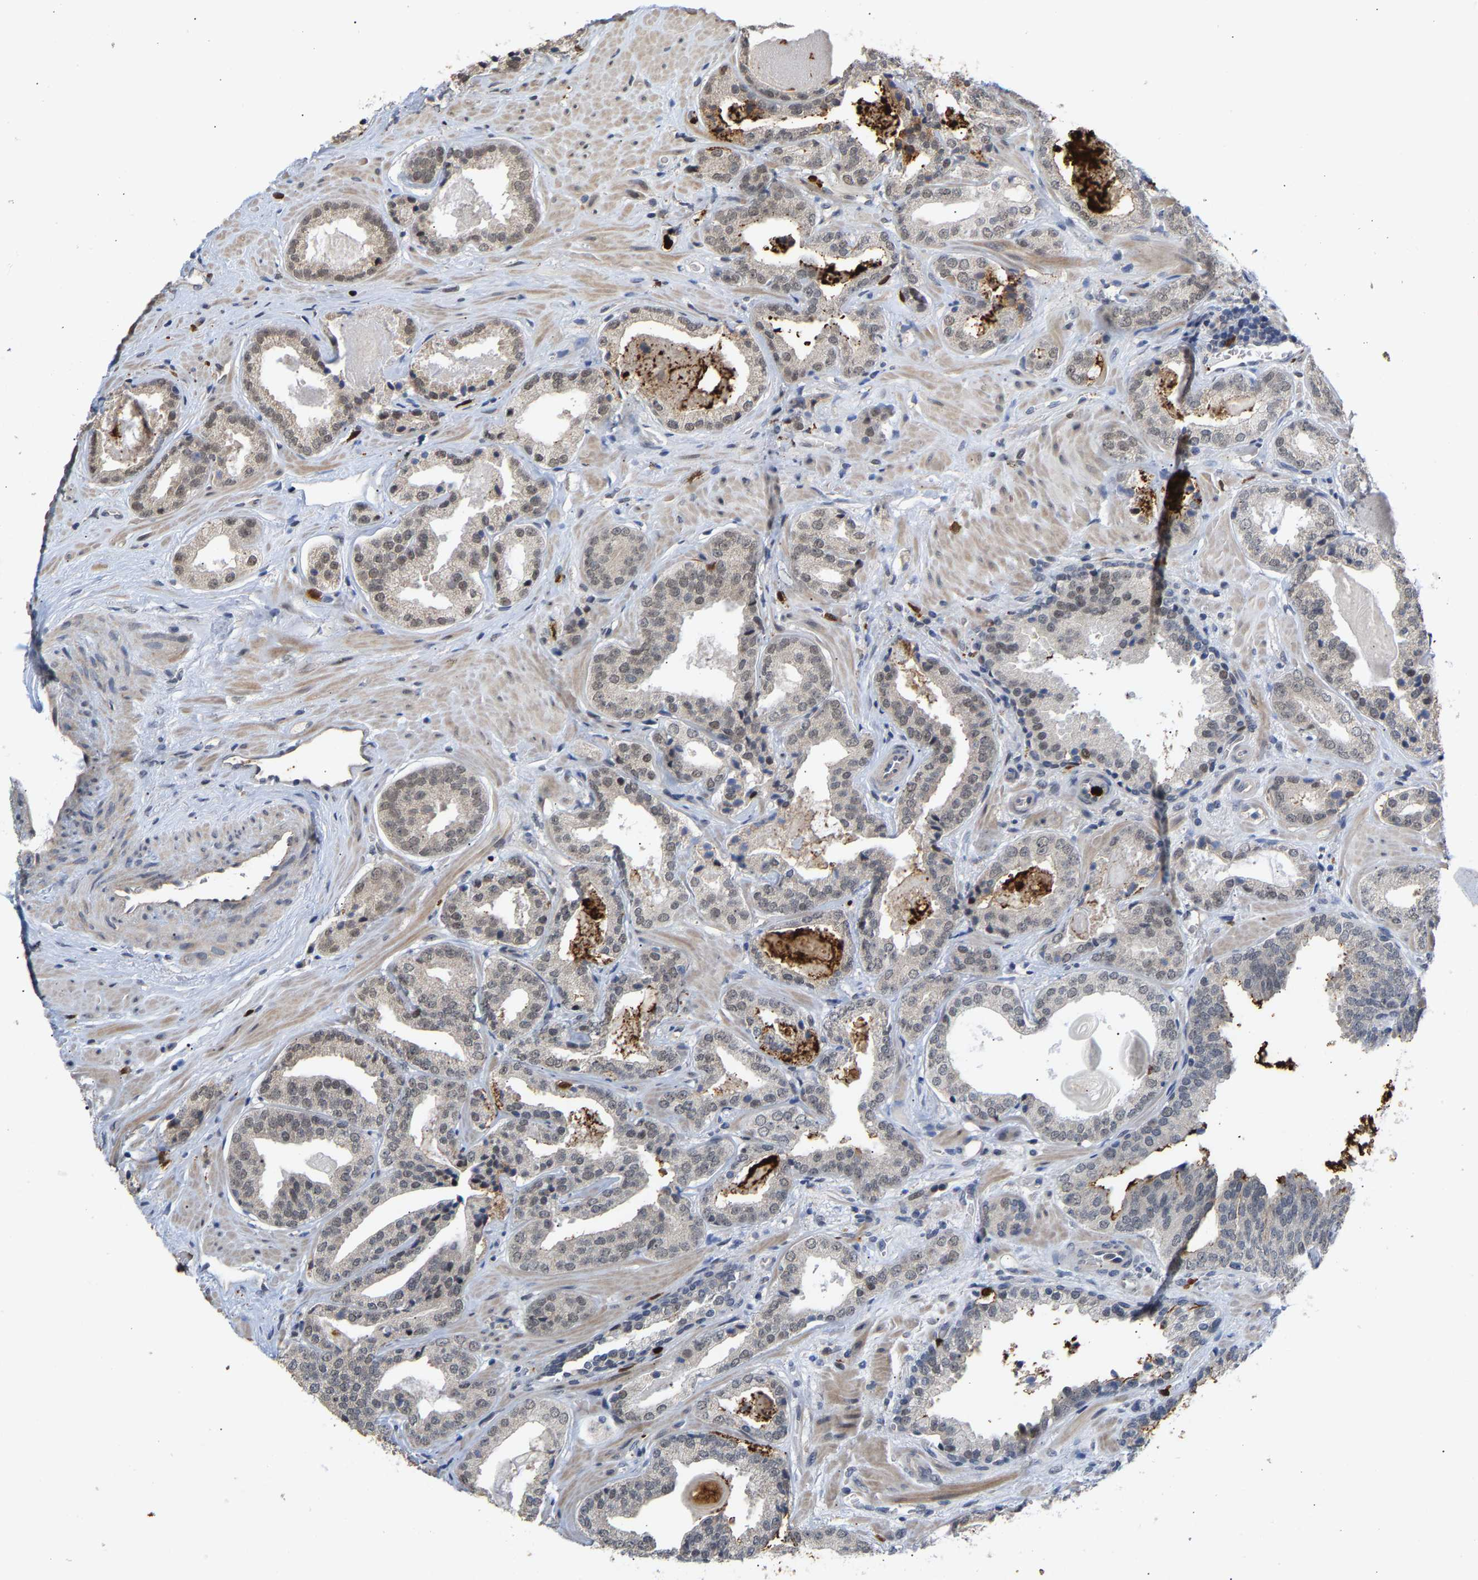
{"staining": {"intensity": "weak", "quantity": "<25%", "location": "cytoplasmic/membranous,nuclear"}, "tissue": "prostate cancer", "cell_type": "Tumor cells", "image_type": "cancer", "snomed": [{"axis": "morphology", "description": "Adenocarcinoma, Low grade"}, {"axis": "topography", "description": "Prostate"}], "caption": "Tumor cells are negative for brown protein staining in prostate cancer. The staining is performed using DAB (3,3'-diaminobenzidine) brown chromogen with nuclei counter-stained in using hematoxylin.", "gene": "TDRD7", "patient": {"sex": "male", "age": 71}}